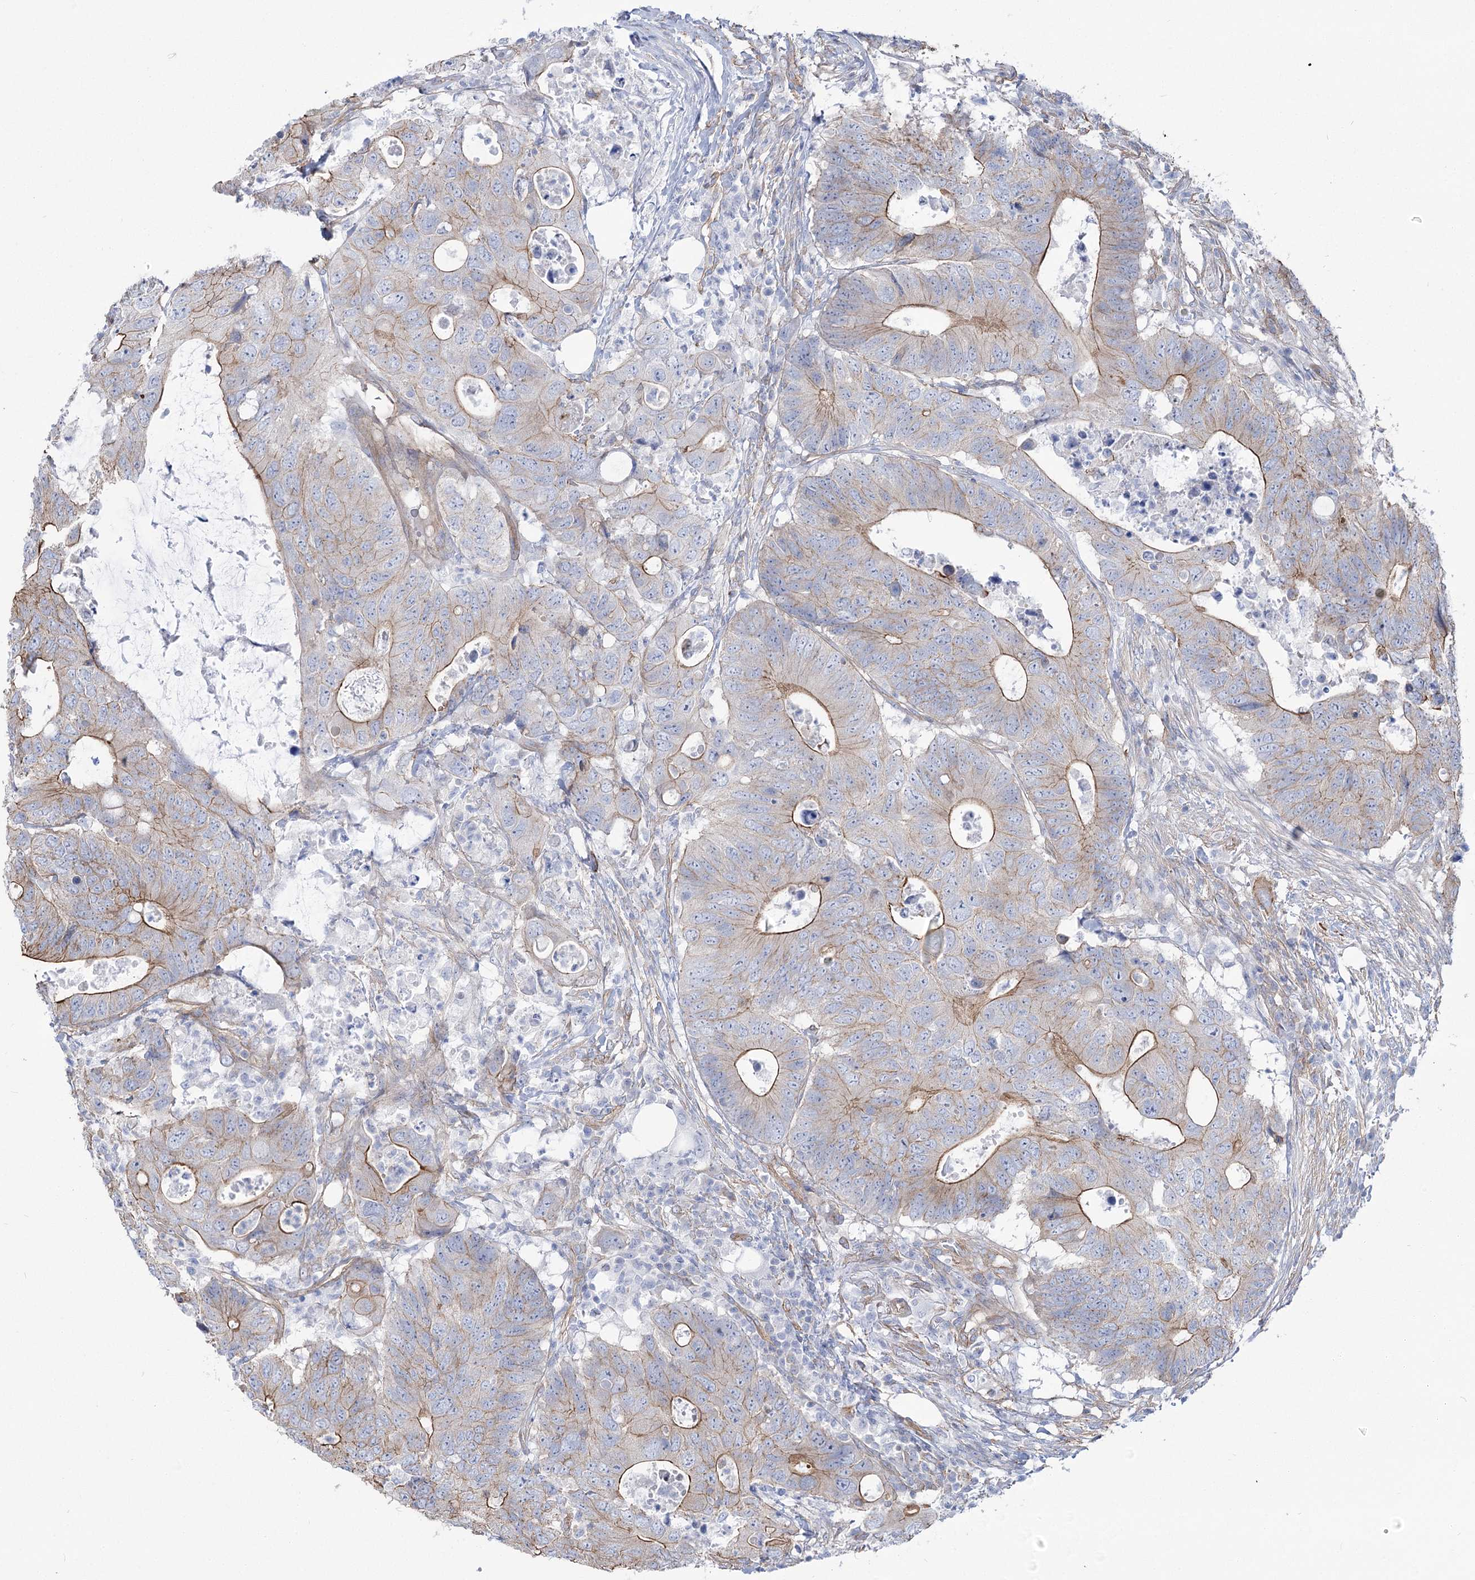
{"staining": {"intensity": "moderate", "quantity": "25%-75%", "location": "cytoplasmic/membranous"}, "tissue": "colorectal cancer", "cell_type": "Tumor cells", "image_type": "cancer", "snomed": [{"axis": "morphology", "description": "Adenocarcinoma, NOS"}, {"axis": "topography", "description": "Colon"}], "caption": "Adenocarcinoma (colorectal) tissue demonstrates moderate cytoplasmic/membranous expression in approximately 25%-75% of tumor cells, visualized by immunohistochemistry.", "gene": "PLEKHA5", "patient": {"sex": "male", "age": 71}}